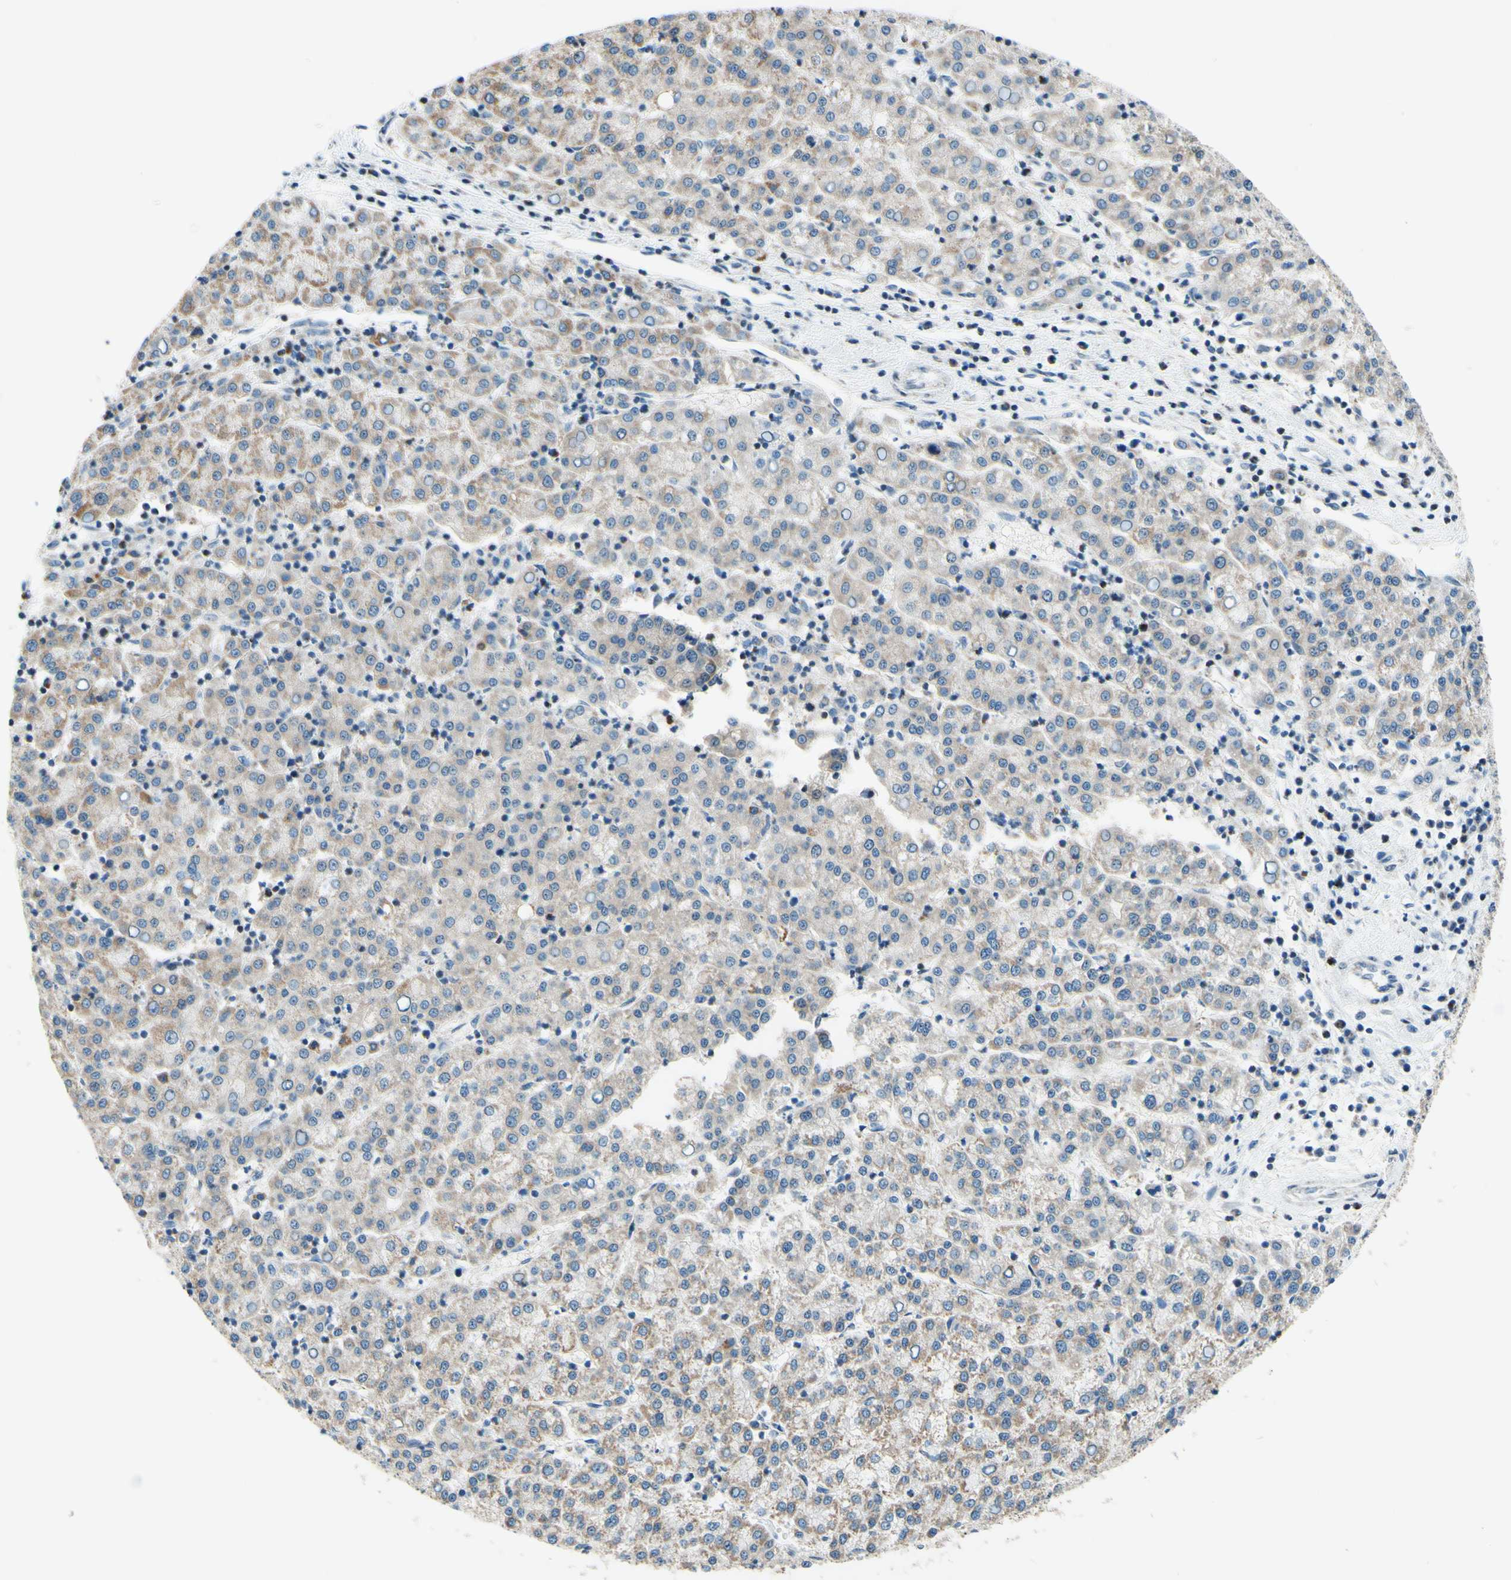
{"staining": {"intensity": "weak", "quantity": ">75%", "location": "cytoplasmic/membranous"}, "tissue": "liver cancer", "cell_type": "Tumor cells", "image_type": "cancer", "snomed": [{"axis": "morphology", "description": "Carcinoma, Hepatocellular, NOS"}, {"axis": "topography", "description": "Liver"}], "caption": "High-power microscopy captured an immunohistochemistry photomicrograph of hepatocellular carcinoma (liver), revealing weak cytoplasmic/membranous positivity in about >75% of tumor cells.", "gene": "CBX7", "patient": {"sex": "female", "age": 58}}